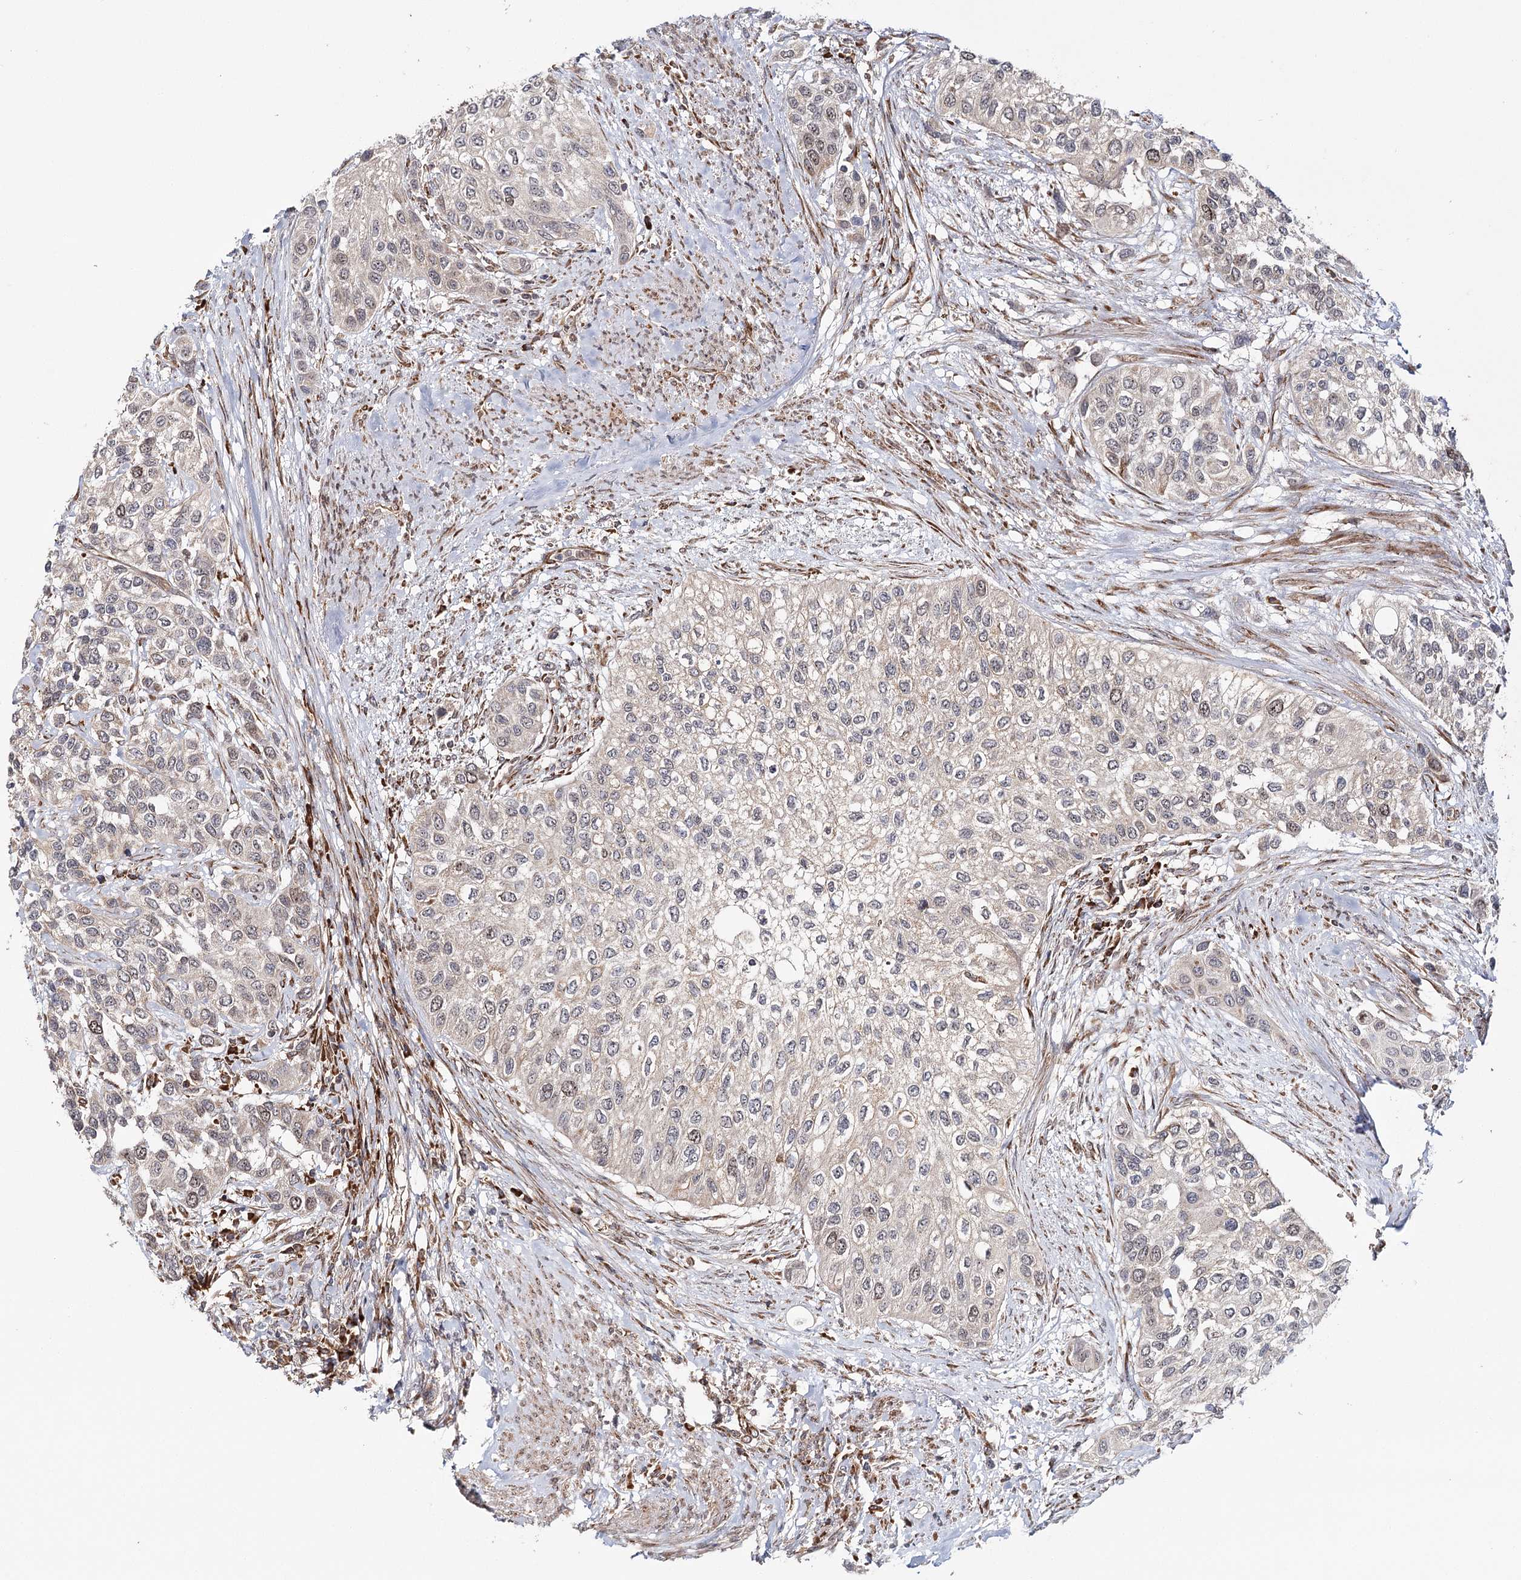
{"staining": {"intensity": "weak", "quantity": "25%-75%", "location": "cytoplasmic/membranous"}, "tissue": "urothelial cancer", "cell_type": "Tumor cells", "image_type": "cancer", "snomed": [{"axis": "morphology", "description": "Normal tissue, NOS"}, {"axis": "morphology", "description": "Urothelial carcinoma, High grade"}, {"axis": "topography", "description": "Vascular tissue"}, {"axis": "topography", "description": "Urinary bladder"}], "caption": "A high-resolution micrograph shows immunohistochemistry (IHC) staining of urothelial cancer, which reveals weak cytoplasmic/membranous expression in about 25%-75% of tumor cells.", "gene": "MKNK1", "patient": {"sex": "female", "age": 56}}